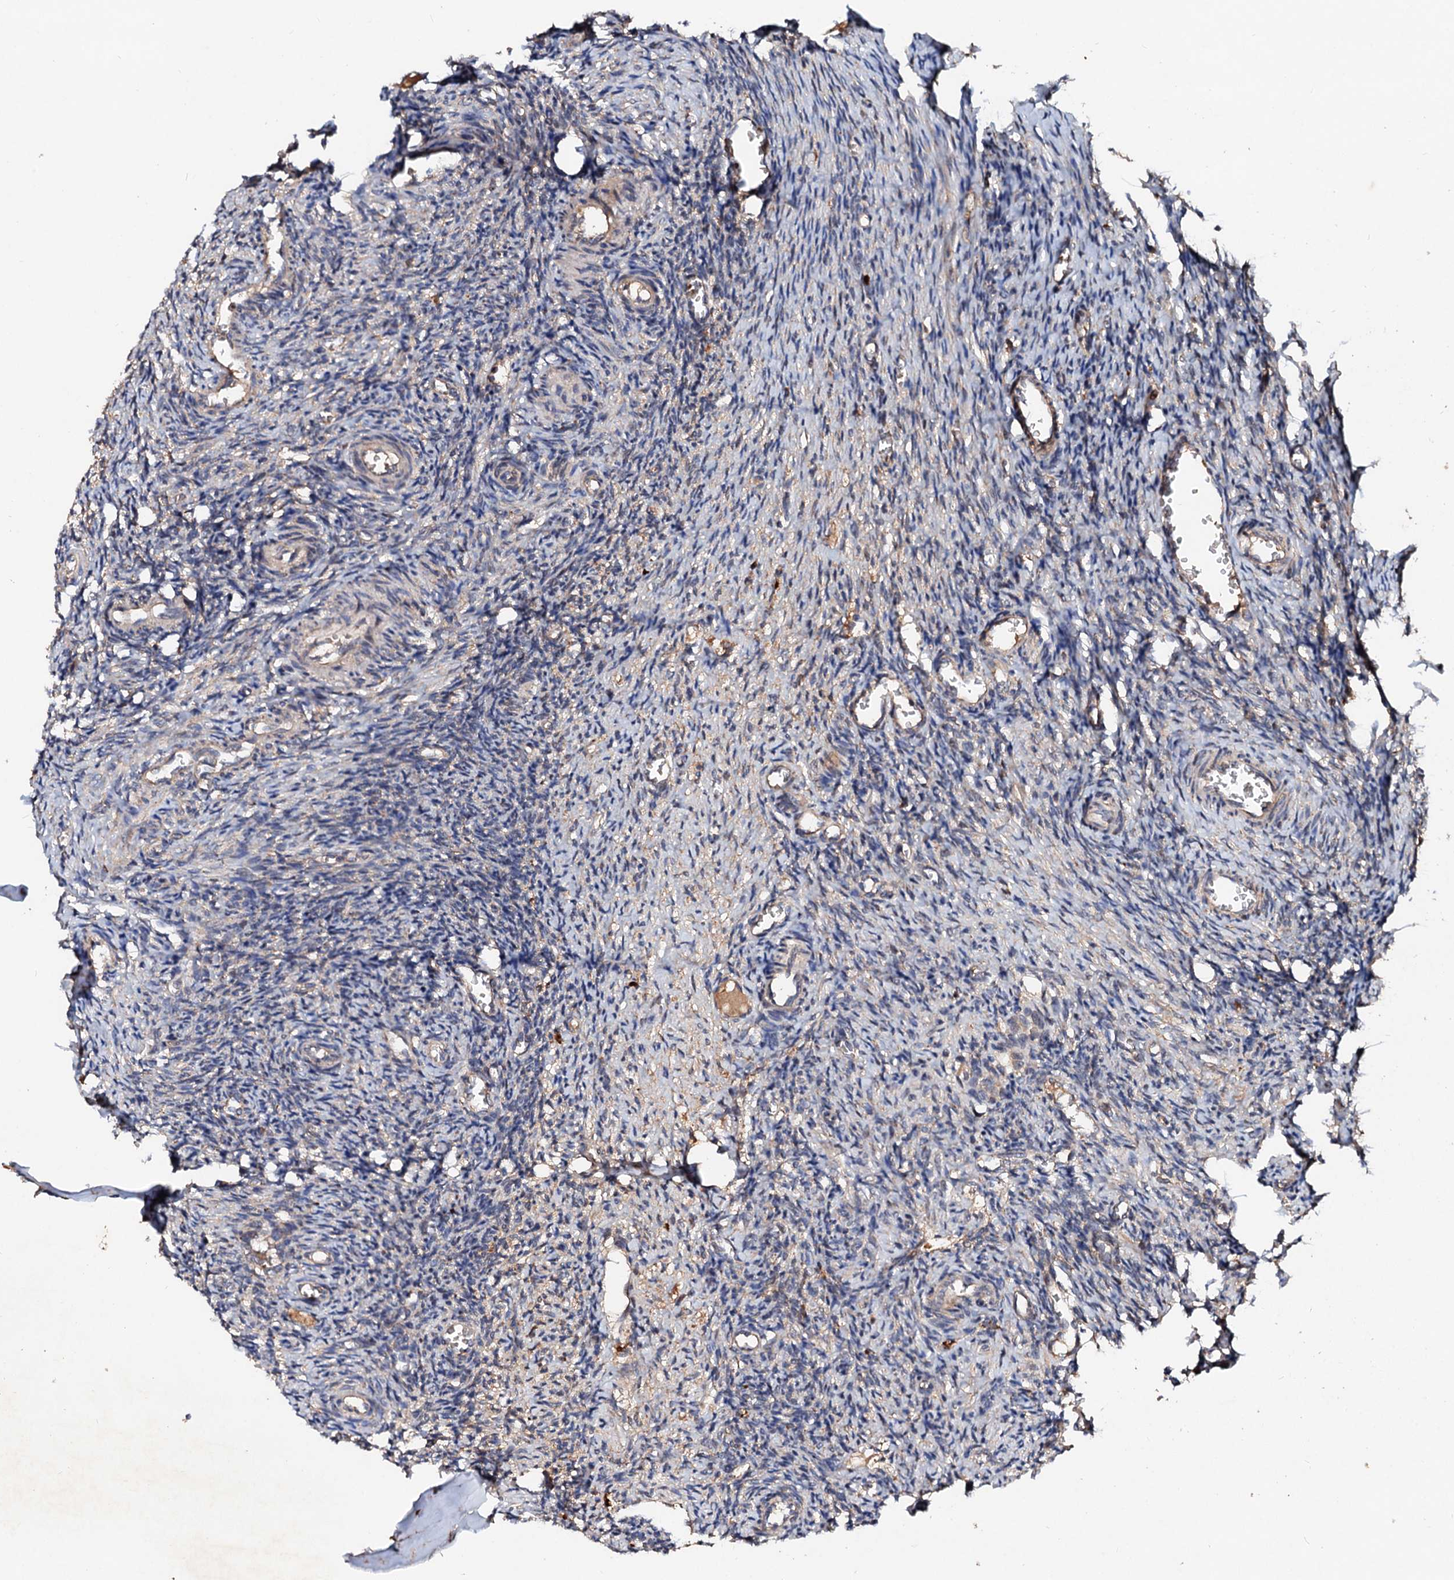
{"staining": {"intensity": "weak", "quantity": "<25%", "location": "cytoplasmic/membranous"}, "tissue": "ovary", "cell_type": "Ovarian stroma cells", "image_type": "normal", "snomed": [{"axis": "morphology", "description": "Normal tissue, NOS"}, {"axis": "topography", "description": "Ovary"}], "caption": "Immunohistochemistry photomicrograph of unremarkable ovary: human ovary stained with DAB (3,3'-diaminobenzidine) shows no significant protein expression in ovarian stroma cells.", "gene": "EXTL1", "patient": {"sex": "female", "age": 27}}